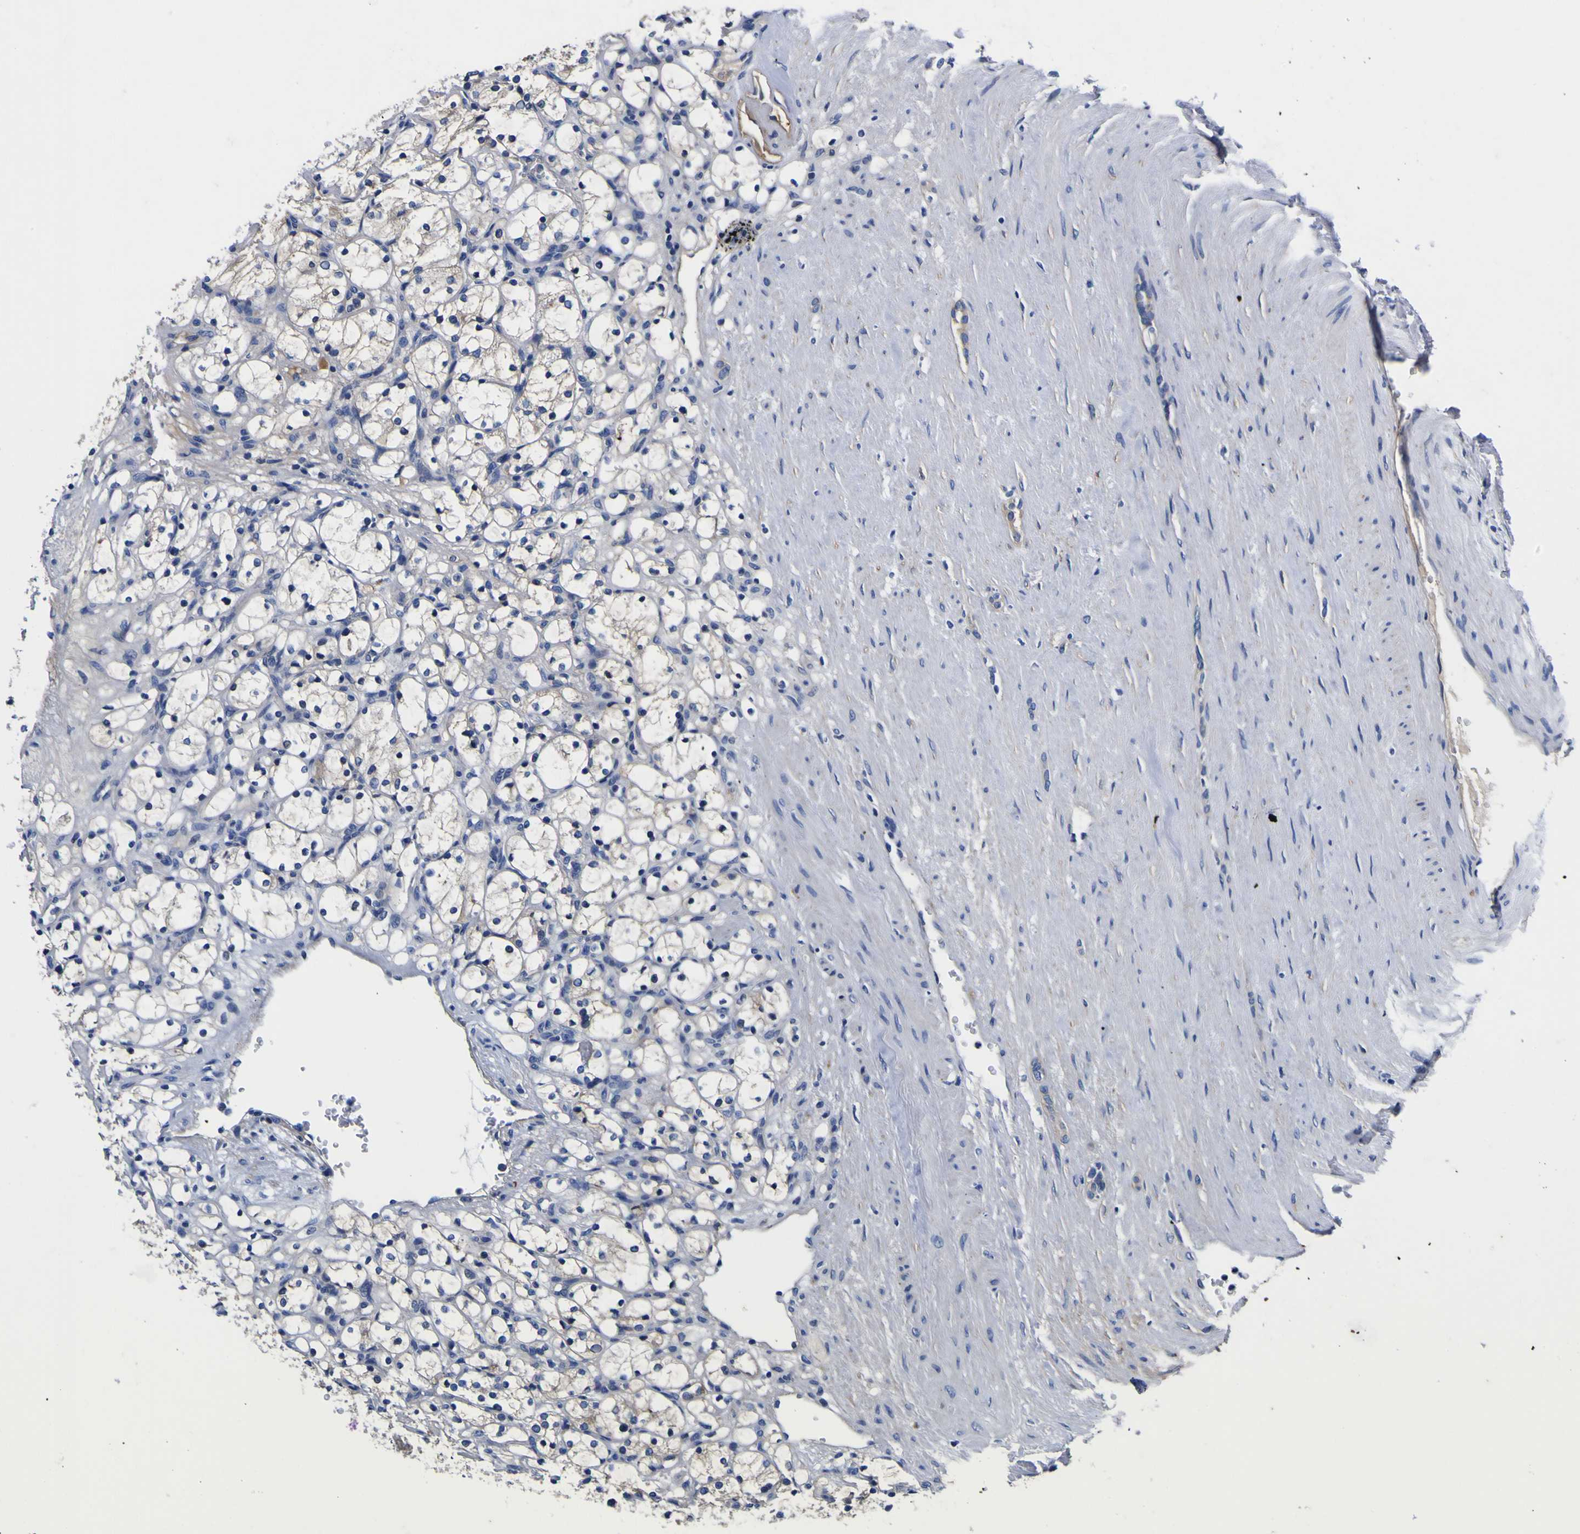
{"staining": {"intensity": "negative", "quantity": "none", "location": "none"}, "tissue": "renal cancer", "cell_type": "Tumor cells", "image_type": "cancer", "snomed": [{"axis": "morphology", "description": "Adenocarcinoma, NOS"}, {"axis": "topography", "description": "Kidney"}], "caption": "Tumor cells are negative for brown protein staining in renal cancer (adenocarcinoma).", "gene": "VASN", "patient": {"sex": "female", "age": 69}}